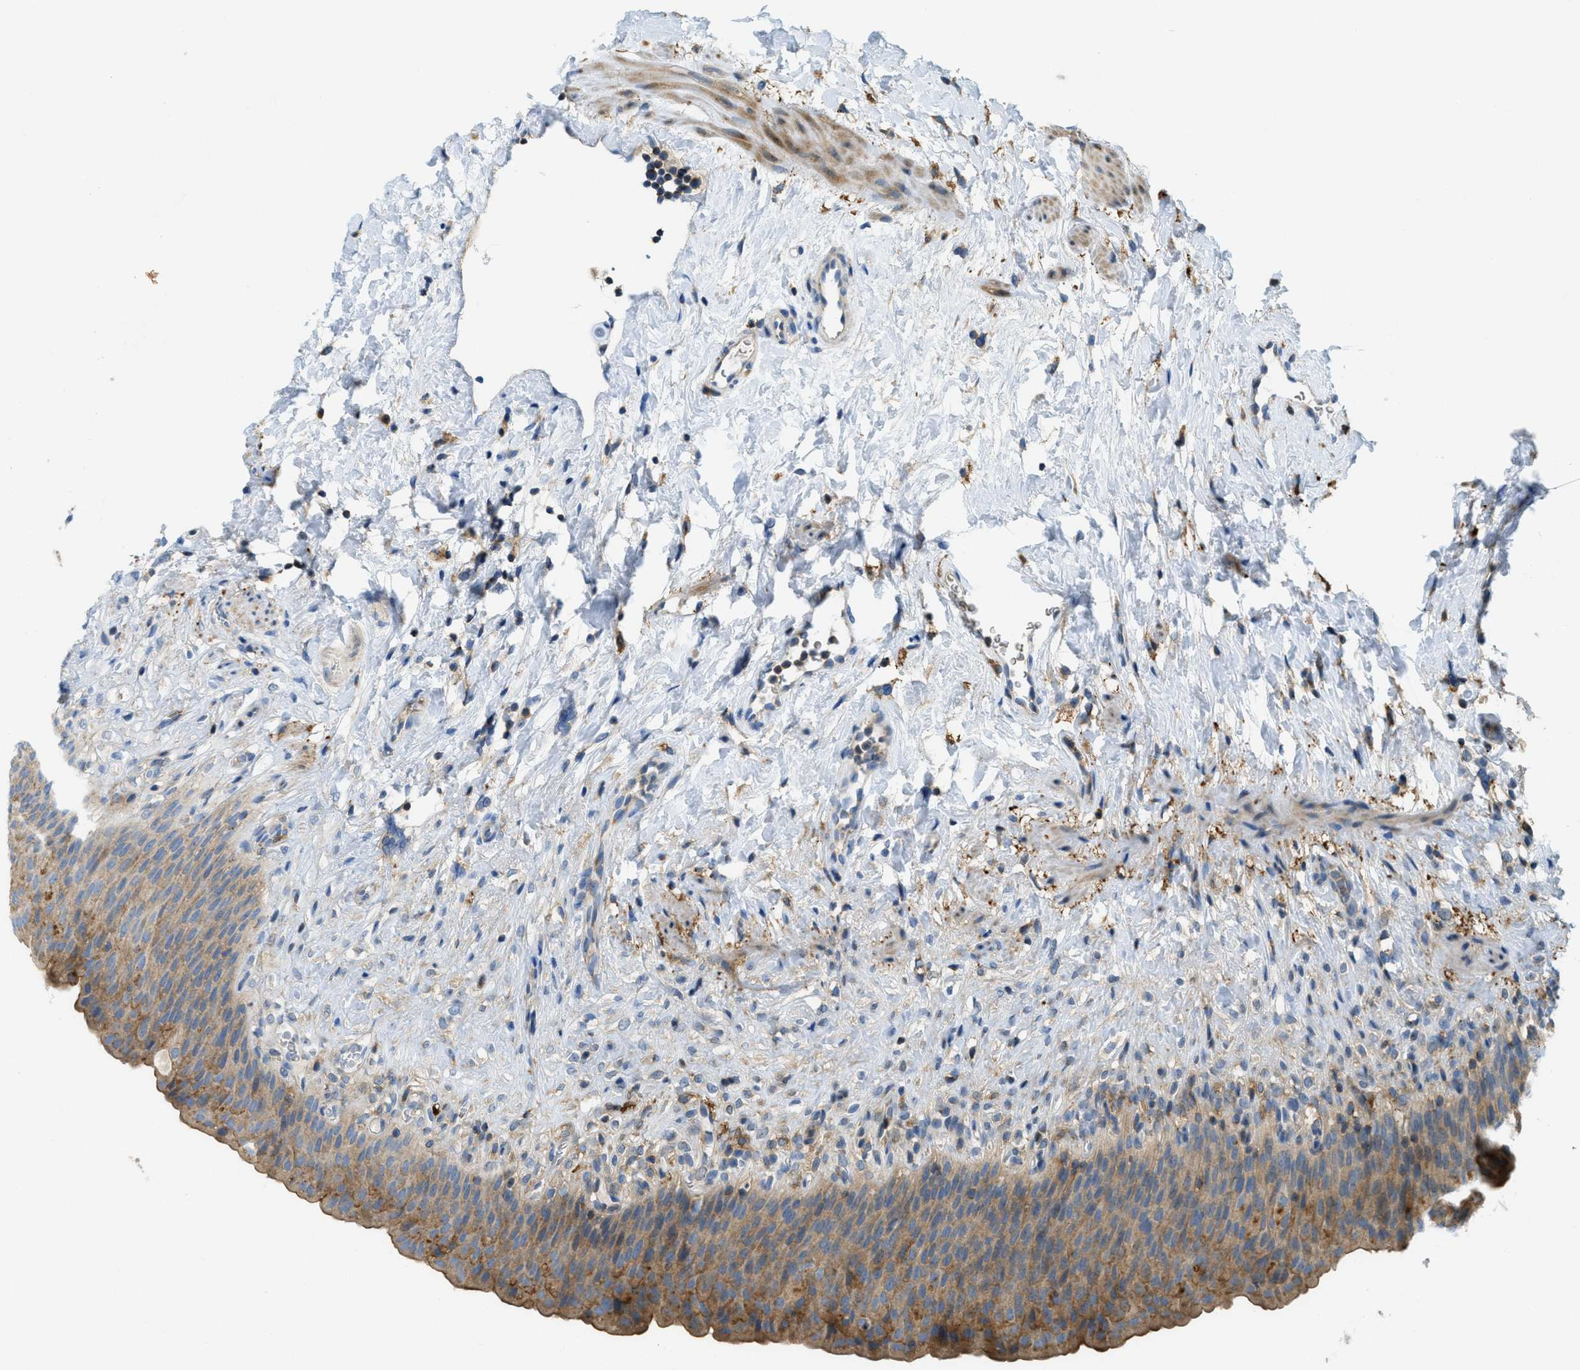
{"staining": {"intensity": "moderate", "quantity": ">75%", "location": "cytoplasmic/membranous"}, "tissue": "urinary bladder", "cell_type": "Urothelial cells", "image_type": "normal", "snomed": [{"axis": "morphology", "description": "Normal tissue, NOS"}, {"axis": "topography", "description": "Urinary bladder"}], "caption": "Immunohistochemistry (IHC) image of benign urinary bladder stained for a protein (brown), which shows medium levels of moderate cytoplasmic/membranous positivity in about >75% of urothelial cells.", "gene": "RFFL", "patient": {"sex": "female", "age": 79}}